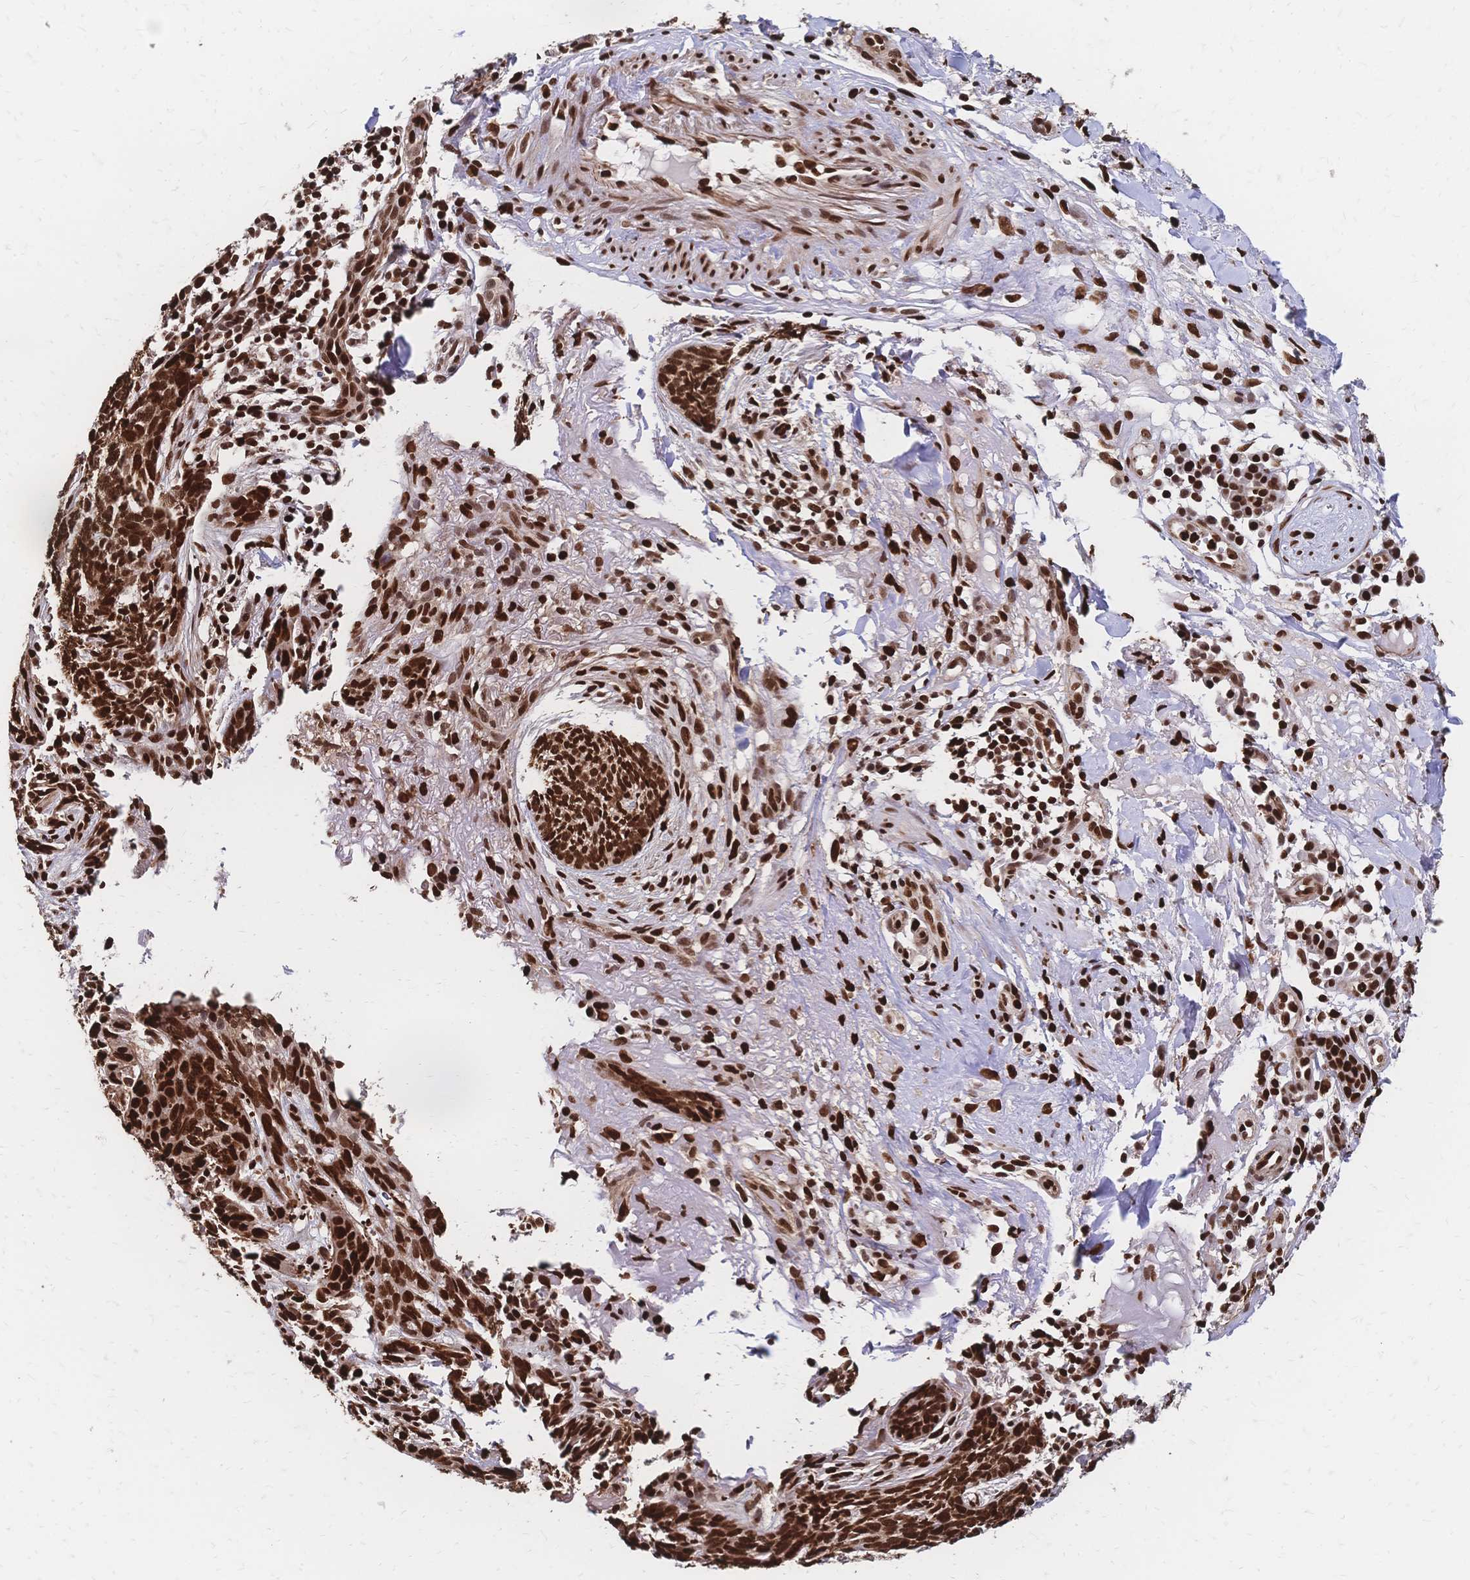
{"staining": {"intensity": "strong", "quantity": ">75%", "location": "nuclear"}, "tissue": "skin cancer", "cell_type": "Tumor cells", "image_type": "cancer", "snomed": [{"axis": "morphology", "description": "Basal cell carcinoma"}, {"axis": "topography", "description": "Skin"}], "caption": "Strong nuclear expression for a protein is appreciated in approximately >75% of tumor cells of skin basal cell carcinoma using immunohistochemistry (IHC).", "gene": "HDGF", "patient": {"sex": "female", "age": 93}}